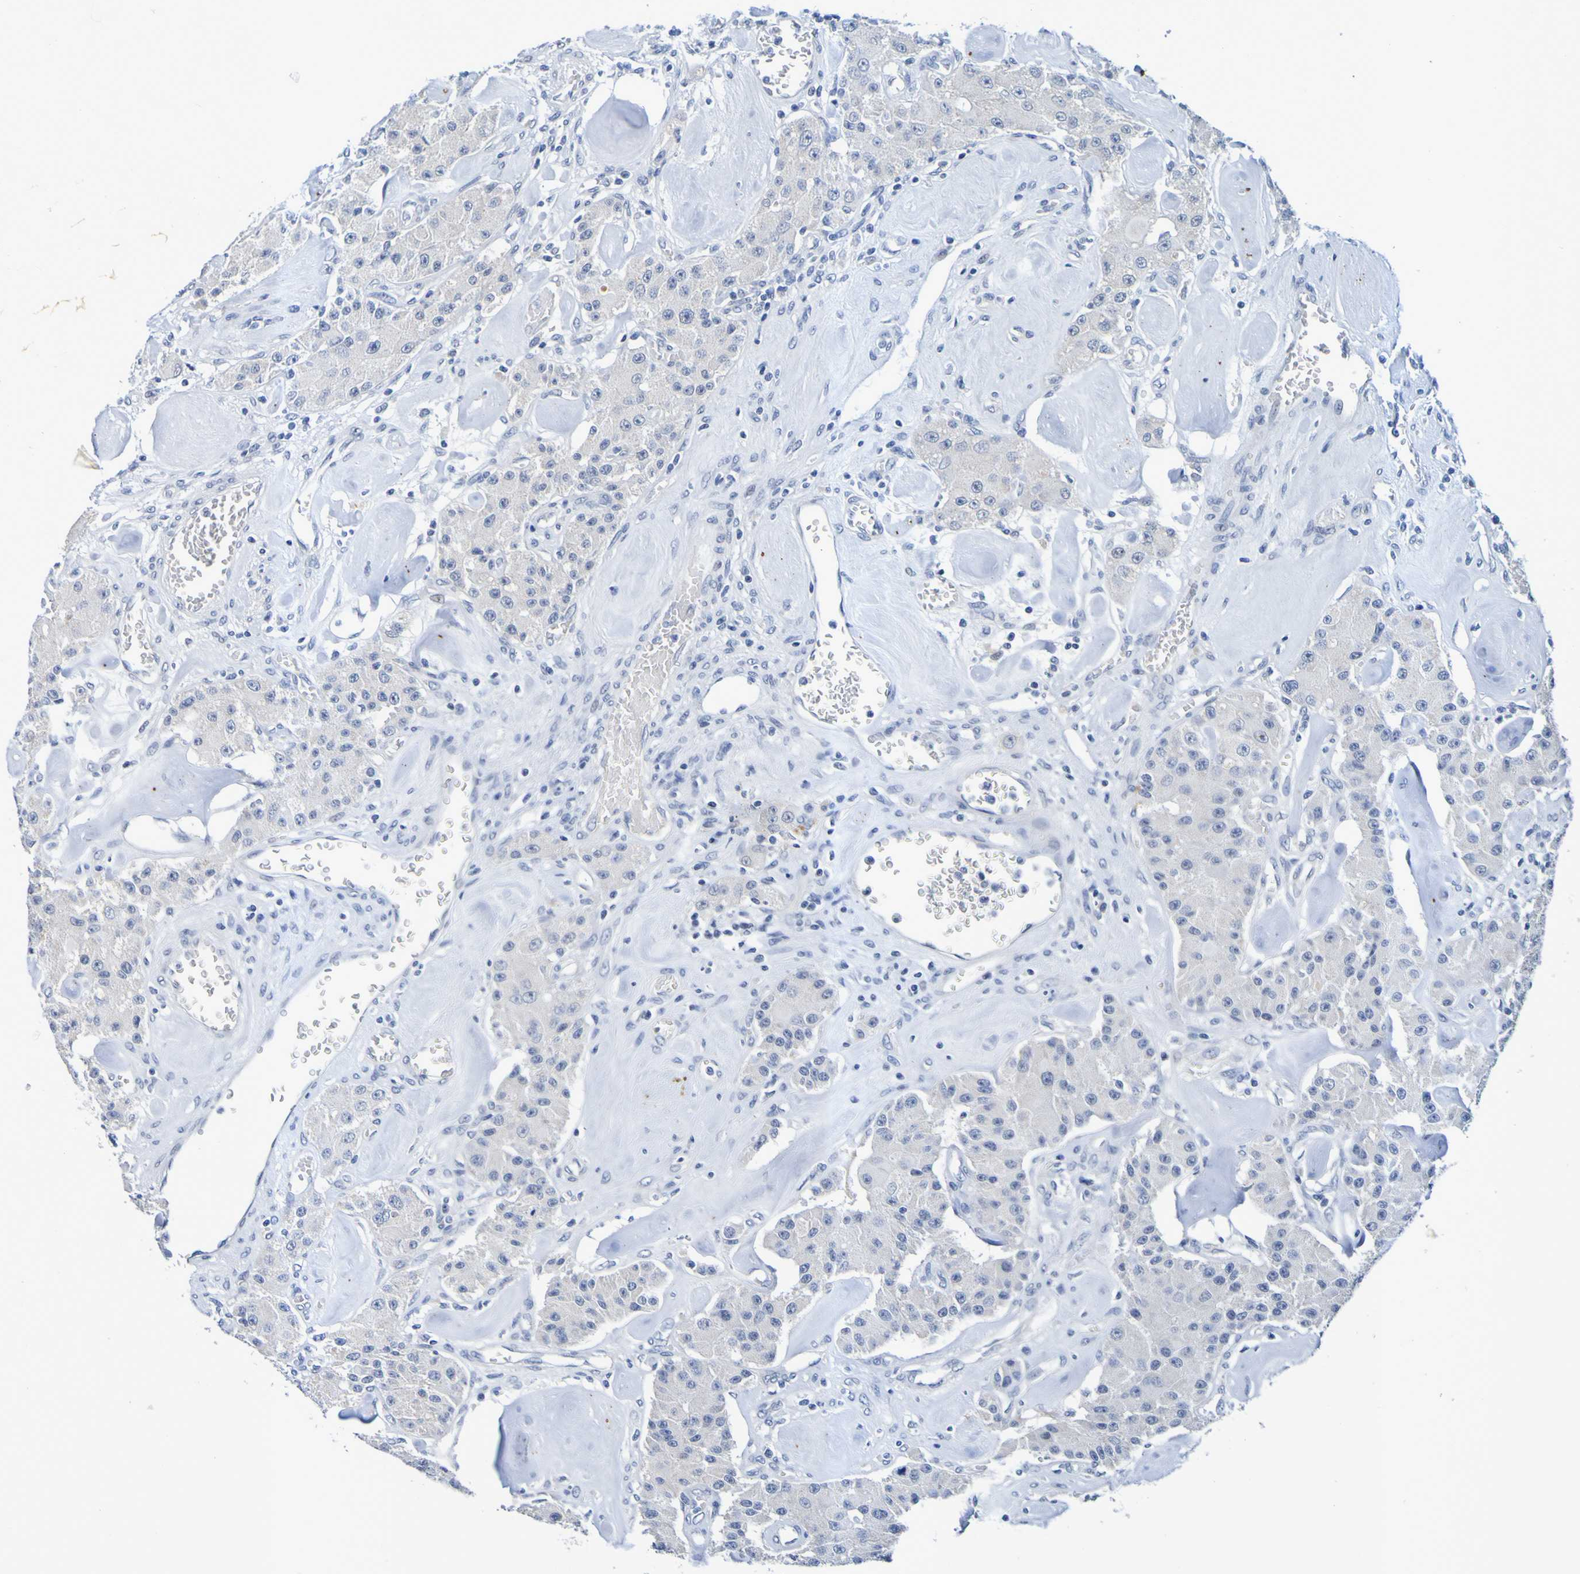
{"staining": {"intensity": "negative", "quantity": "none", "location": "none"}, "tissue": "carcinoid", "cell_type": "Tumor cells", "image_type": "cancer", "snomed": [{"axis": "morphology", "description": "Carcinoid, malignant, NOS"}, {"axis": "topography", "description": "Pancreas"}], "caption": "The histopathology image demonstrates no staining of tumor cells in carcinoid.", "gene": "VMA21", "patient": {"sex": "male", "age": 41}}